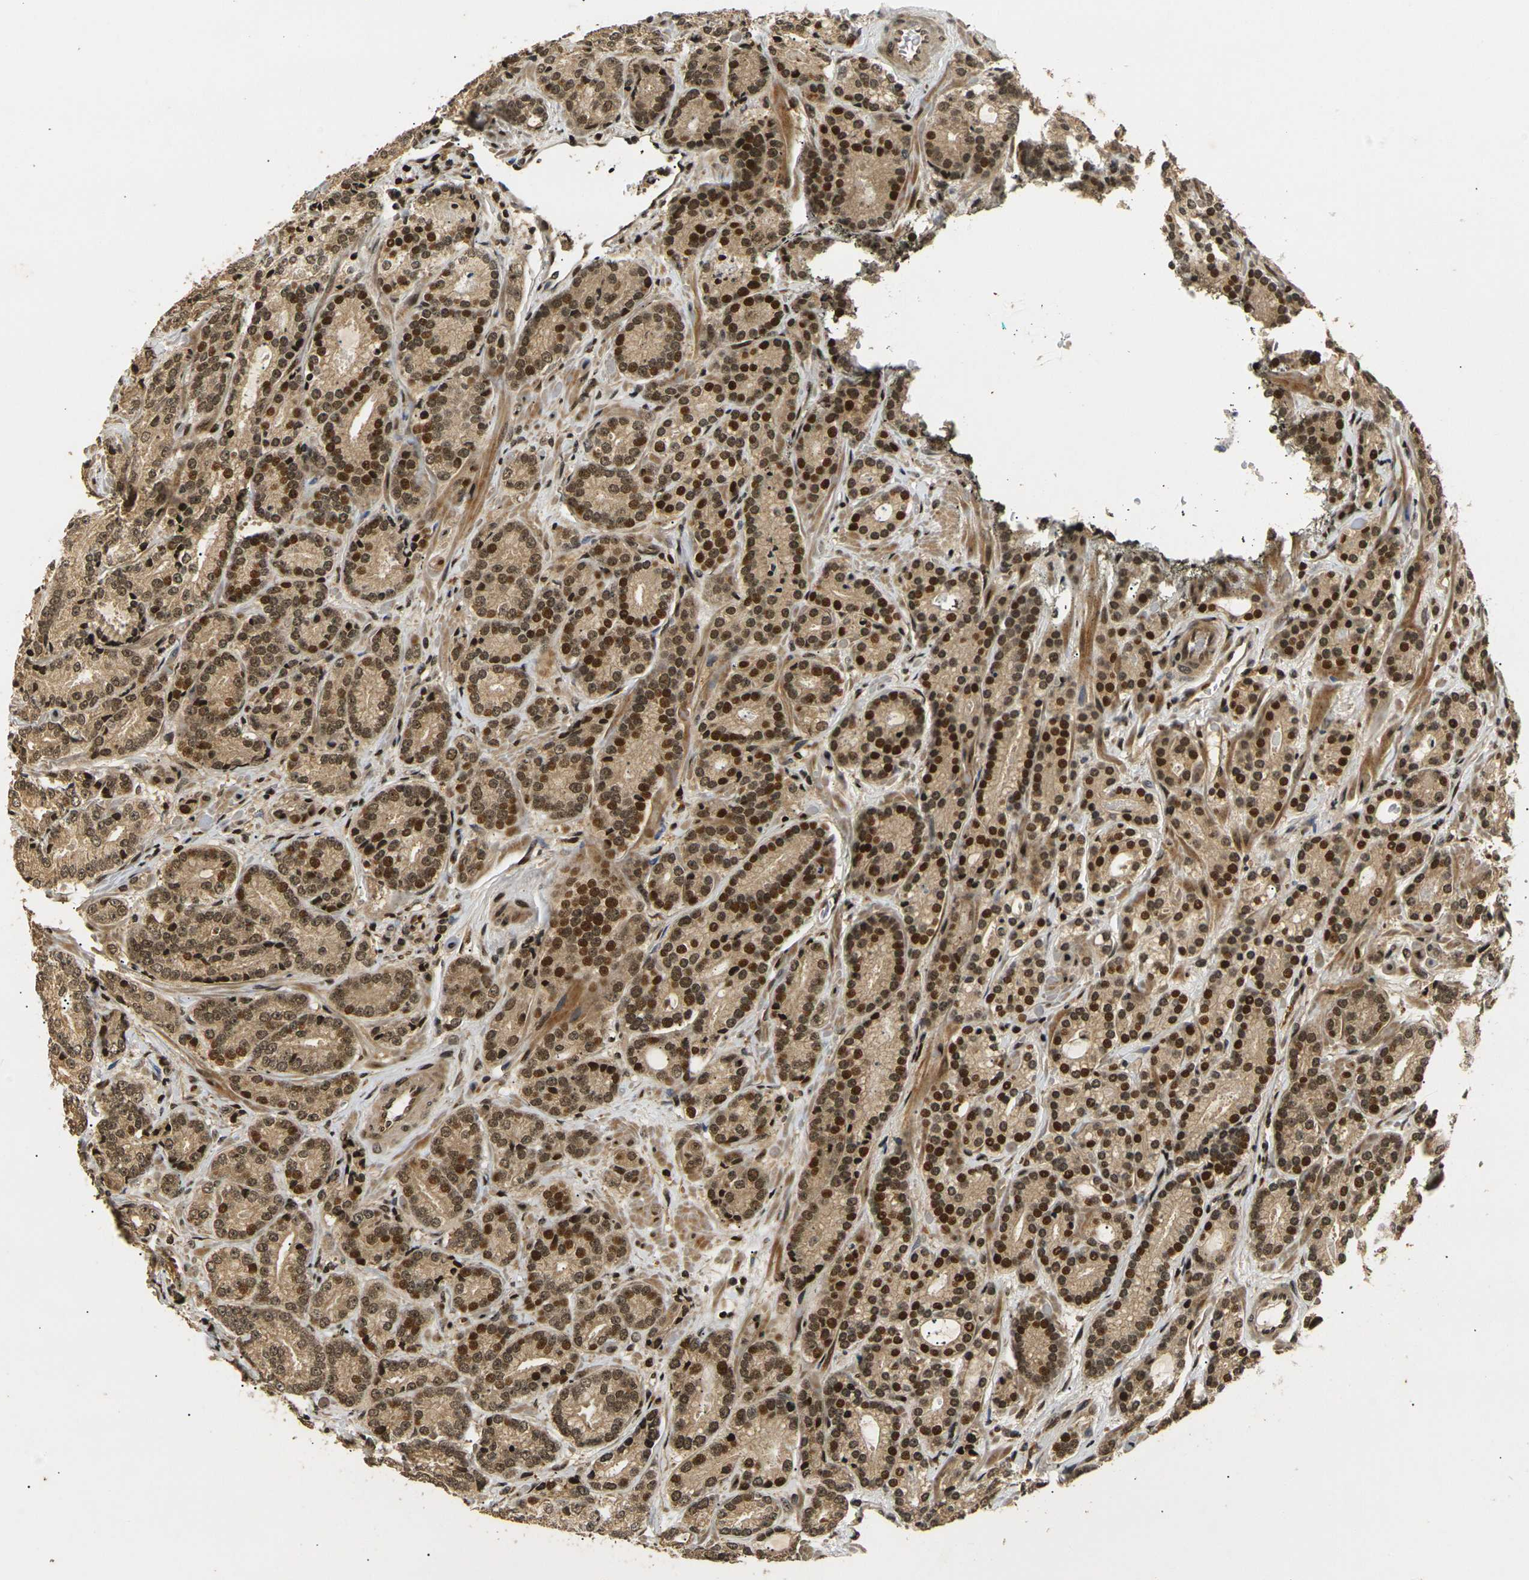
{"staining": {"intensity": "strong", "quantity": ">75%", "location": "cytoplasmic/membranous,nuclear"}, "tissue": "prostate cancer", "cell_type": "Tumor cells", "image_type": "cancer", "snomed": [{"axis": "morphology", "description": "Adenocarcinoma, High grade"}, {"axis": "topography", "description": "Prostate"}], "caption": "Immunohistochemical staining of prostate adenocarcinoma (high-grade) demonstrates high levels of strong cytoplasmic/membranous and nuclear protein positivity in approximately >75% of tumor cells.", "gene": "ACTL6A", "patient": {"sex": "male", "age": 61}}